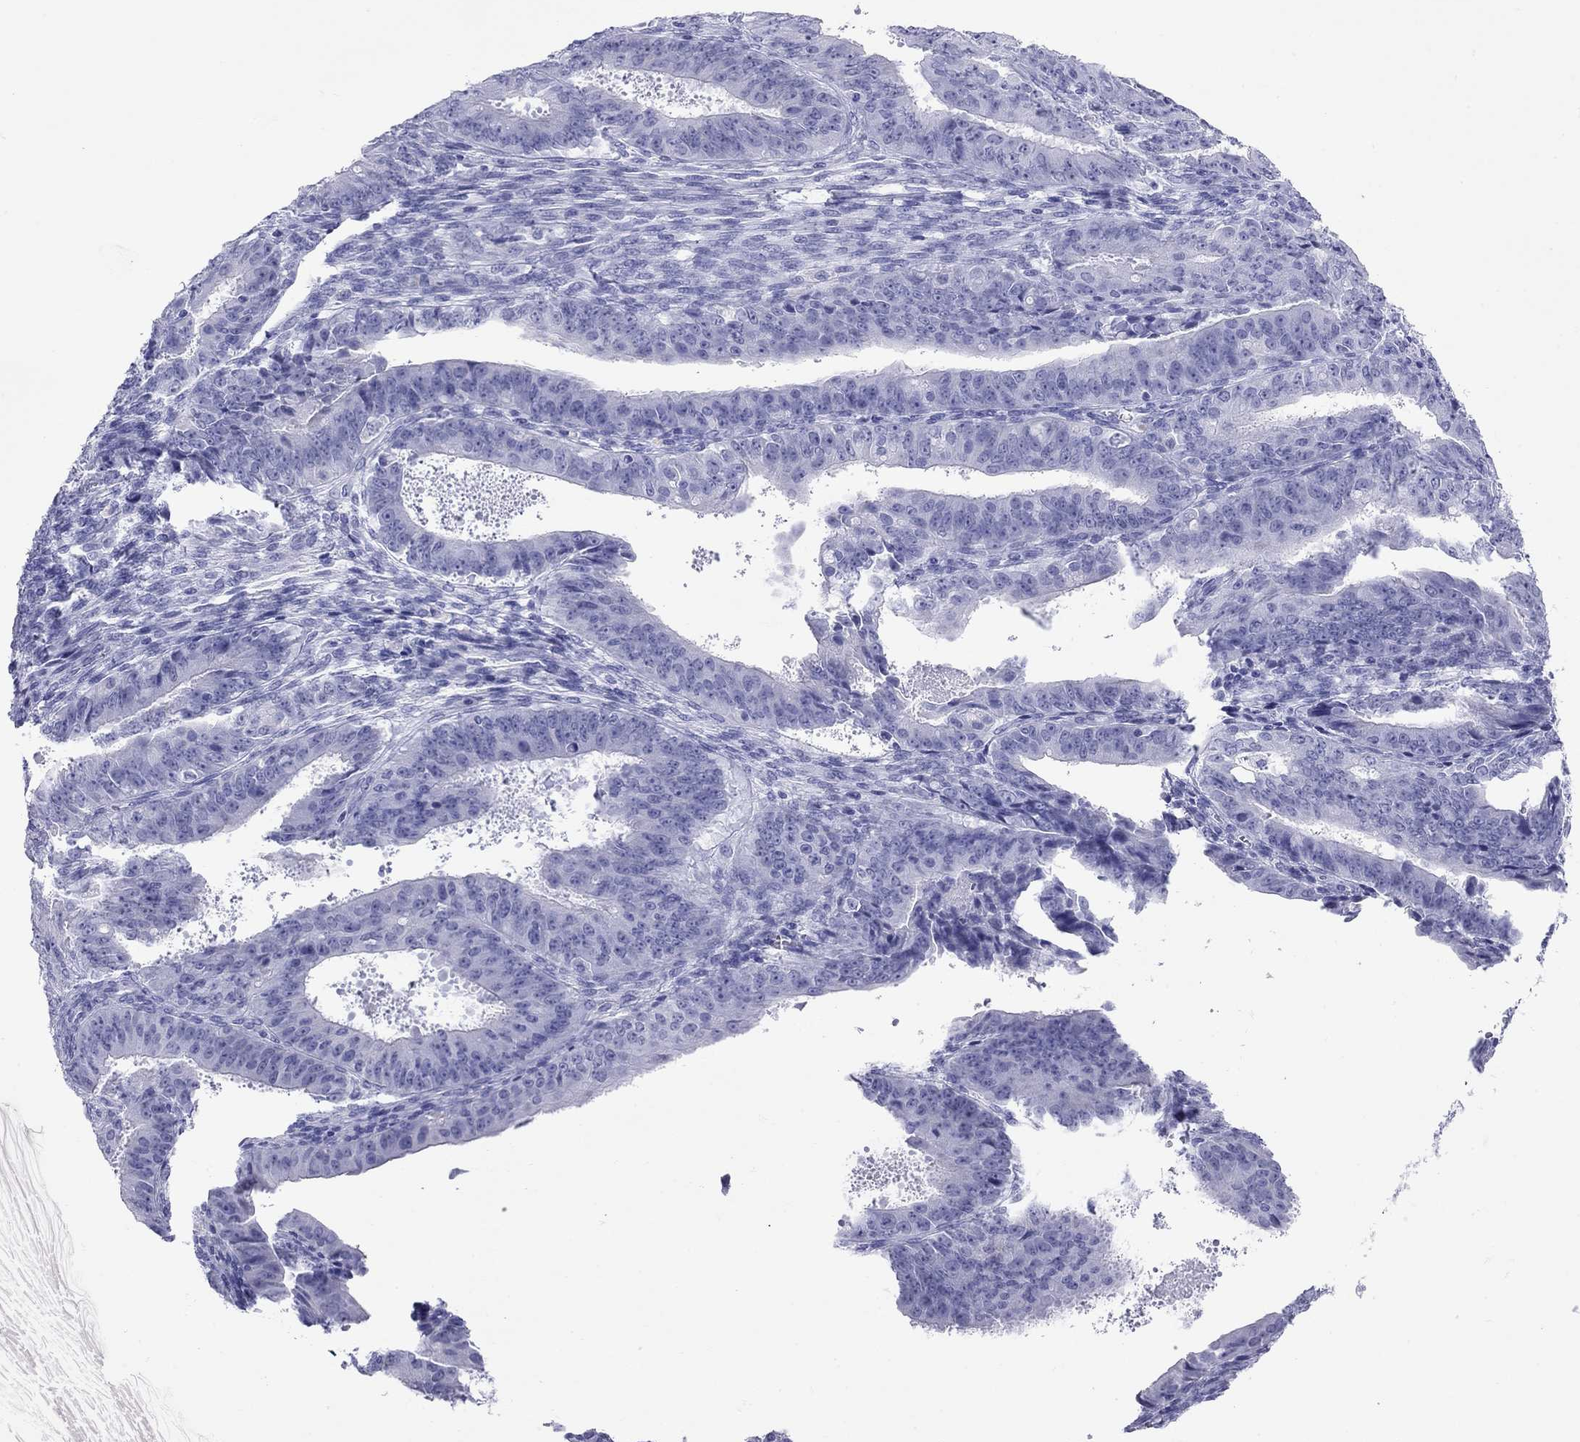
{"staining": {"intensity": "negative", "quantity": "none", "location": "none"}, "tissue": "ovarian cancer", "cell_type": "Tumor cells", "image_type": "cancer", "snomed": [{"axis": "morphology", "description": "Carcinoma, endometroid"}, {"axis": "topography", "description": "Ovary"}], "caption": "DAB immunohistochemical staining of ovarian cancer (endometroid carcinoma) demonstrates no significant expression in tumor cells.", "gene": "GRIA2", "patient": {"sex": "female", "age": 42}}